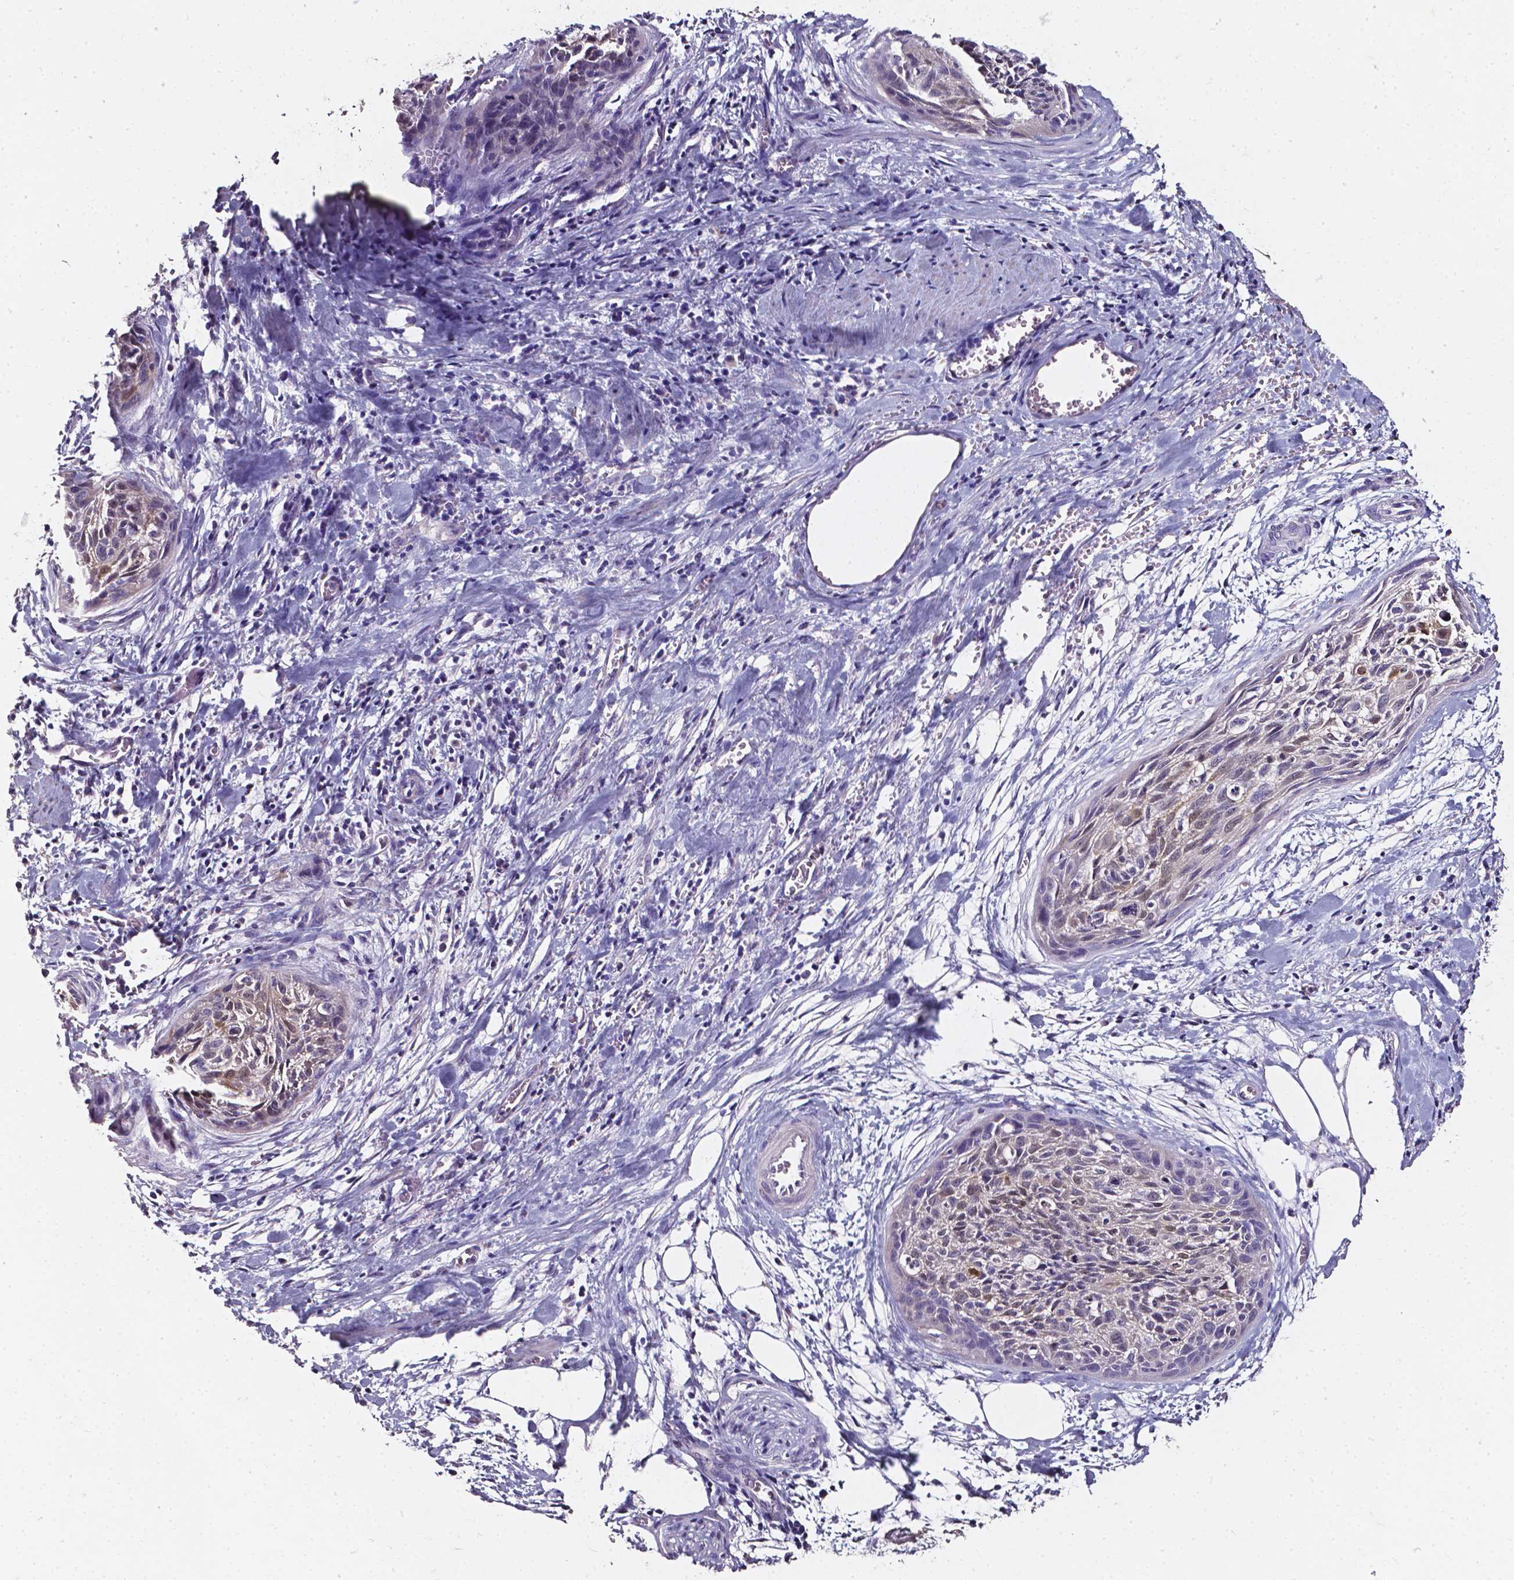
{"staining": {"intensity": "weak", "quantity": "<25%", "location": "cytoplasmic/membranous,nuclear"}, "tissue": "cervical cancer", "cell_type": "Tumor cells", "image_type": "cancer", "snomed": [{"axis": "morphology", "description": "Squamous cell carcinoma, NOS"}, {"axis": "topography", "description": "Cervix"}], "caption": "The IHC micrograph has no significant staining in tumor cells of cervical cancer tissue.", "gene": "AKR1B10", "patient": {"sex": "female", "age": 55}}